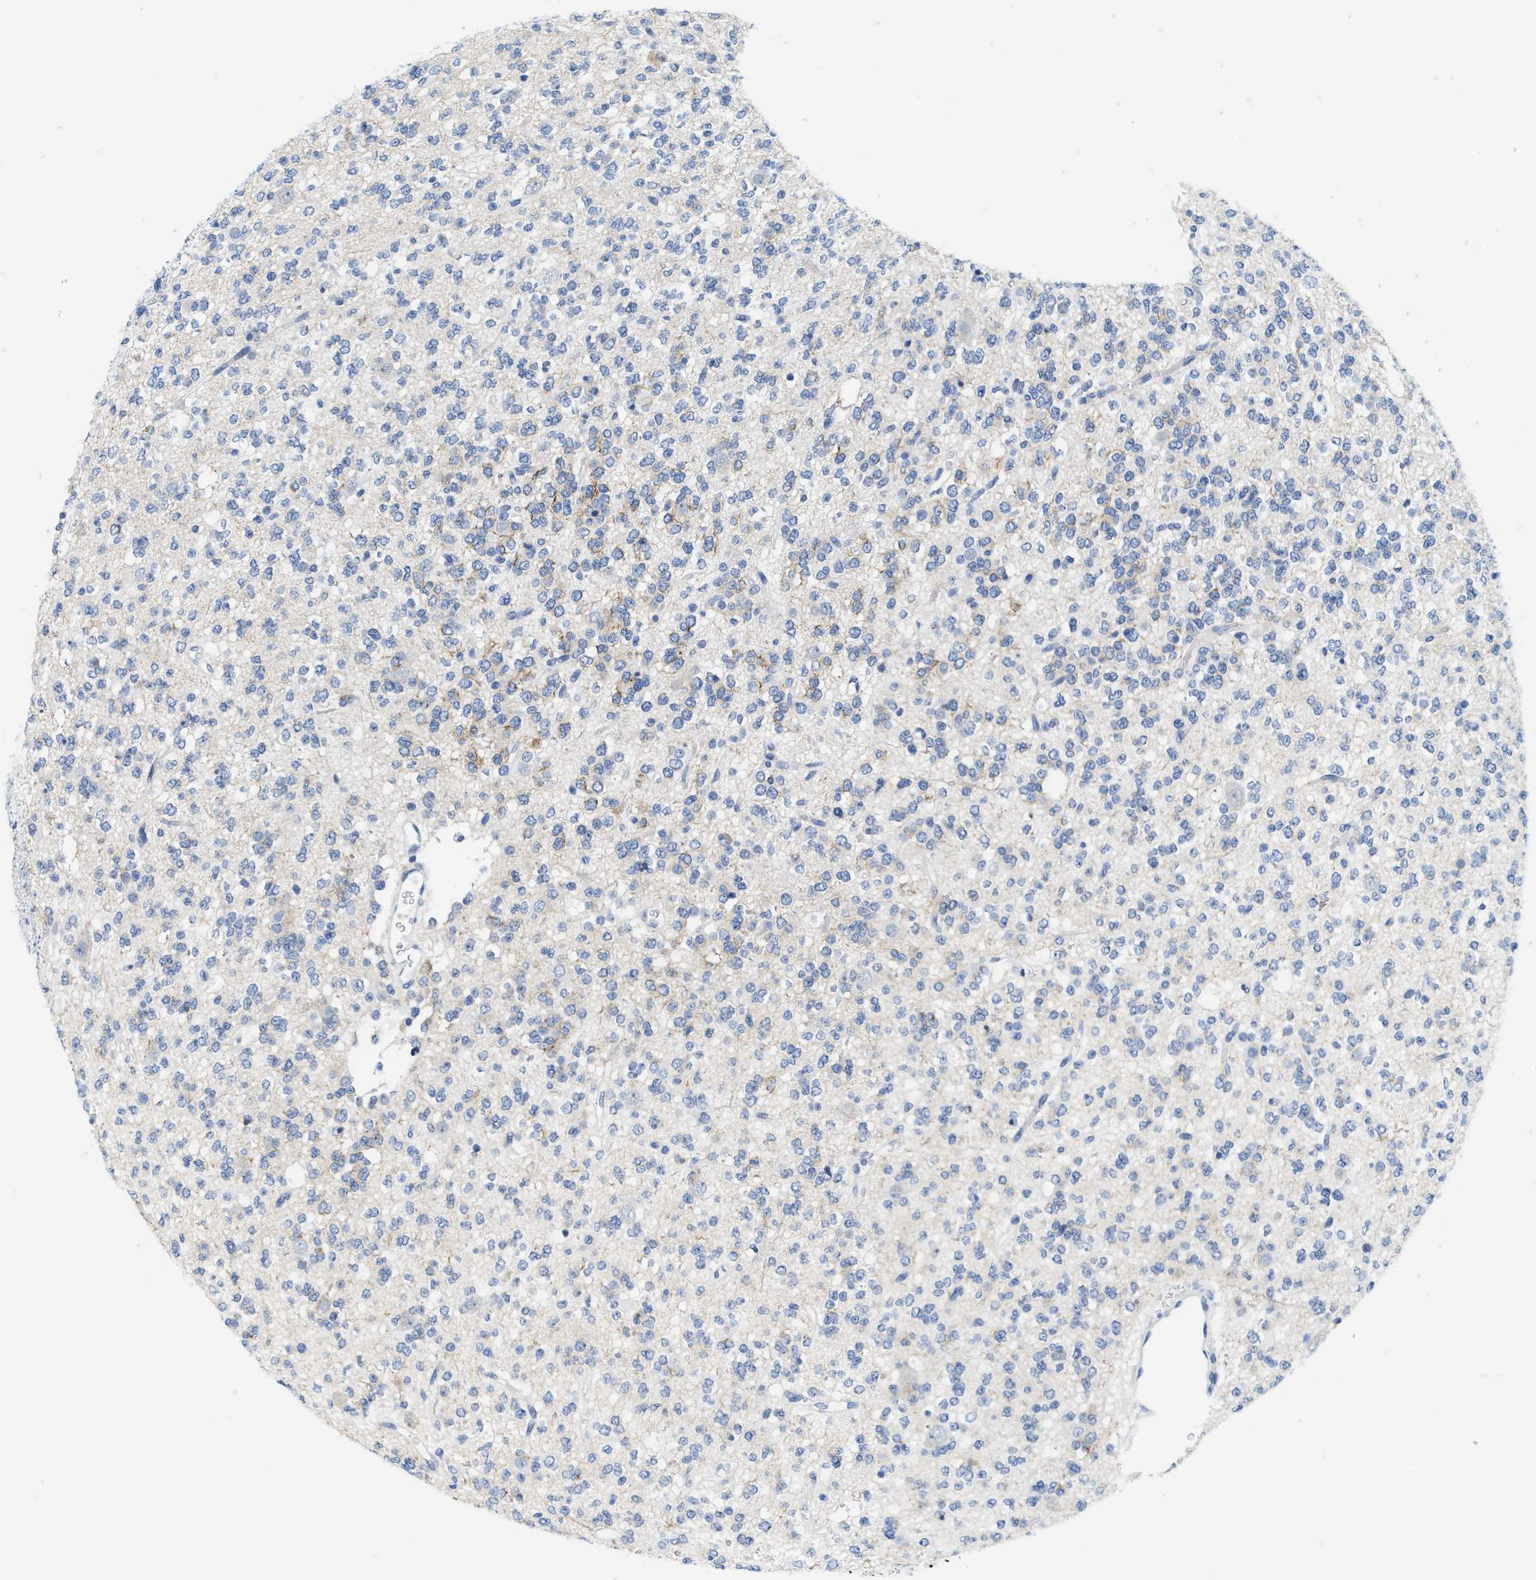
{"staining": {"intensity": "weak", "quantity": "<25%", "location": "cytoplasmic/membranous"}, "tissue": "glioma", "cell_type": "Tumor cells", "image_type": "cancer", "snomed": [{"axis": "morphology", "description": "Glioma, malignant, Low grade"}, {"axis": "topography", "description": "Brain"}], "caption": "Tumor cells are negative for brown protein staining in malignant low-grade glioma.", "gene": "ABCB11", "patient": {"sex": "male", "age": 38}}